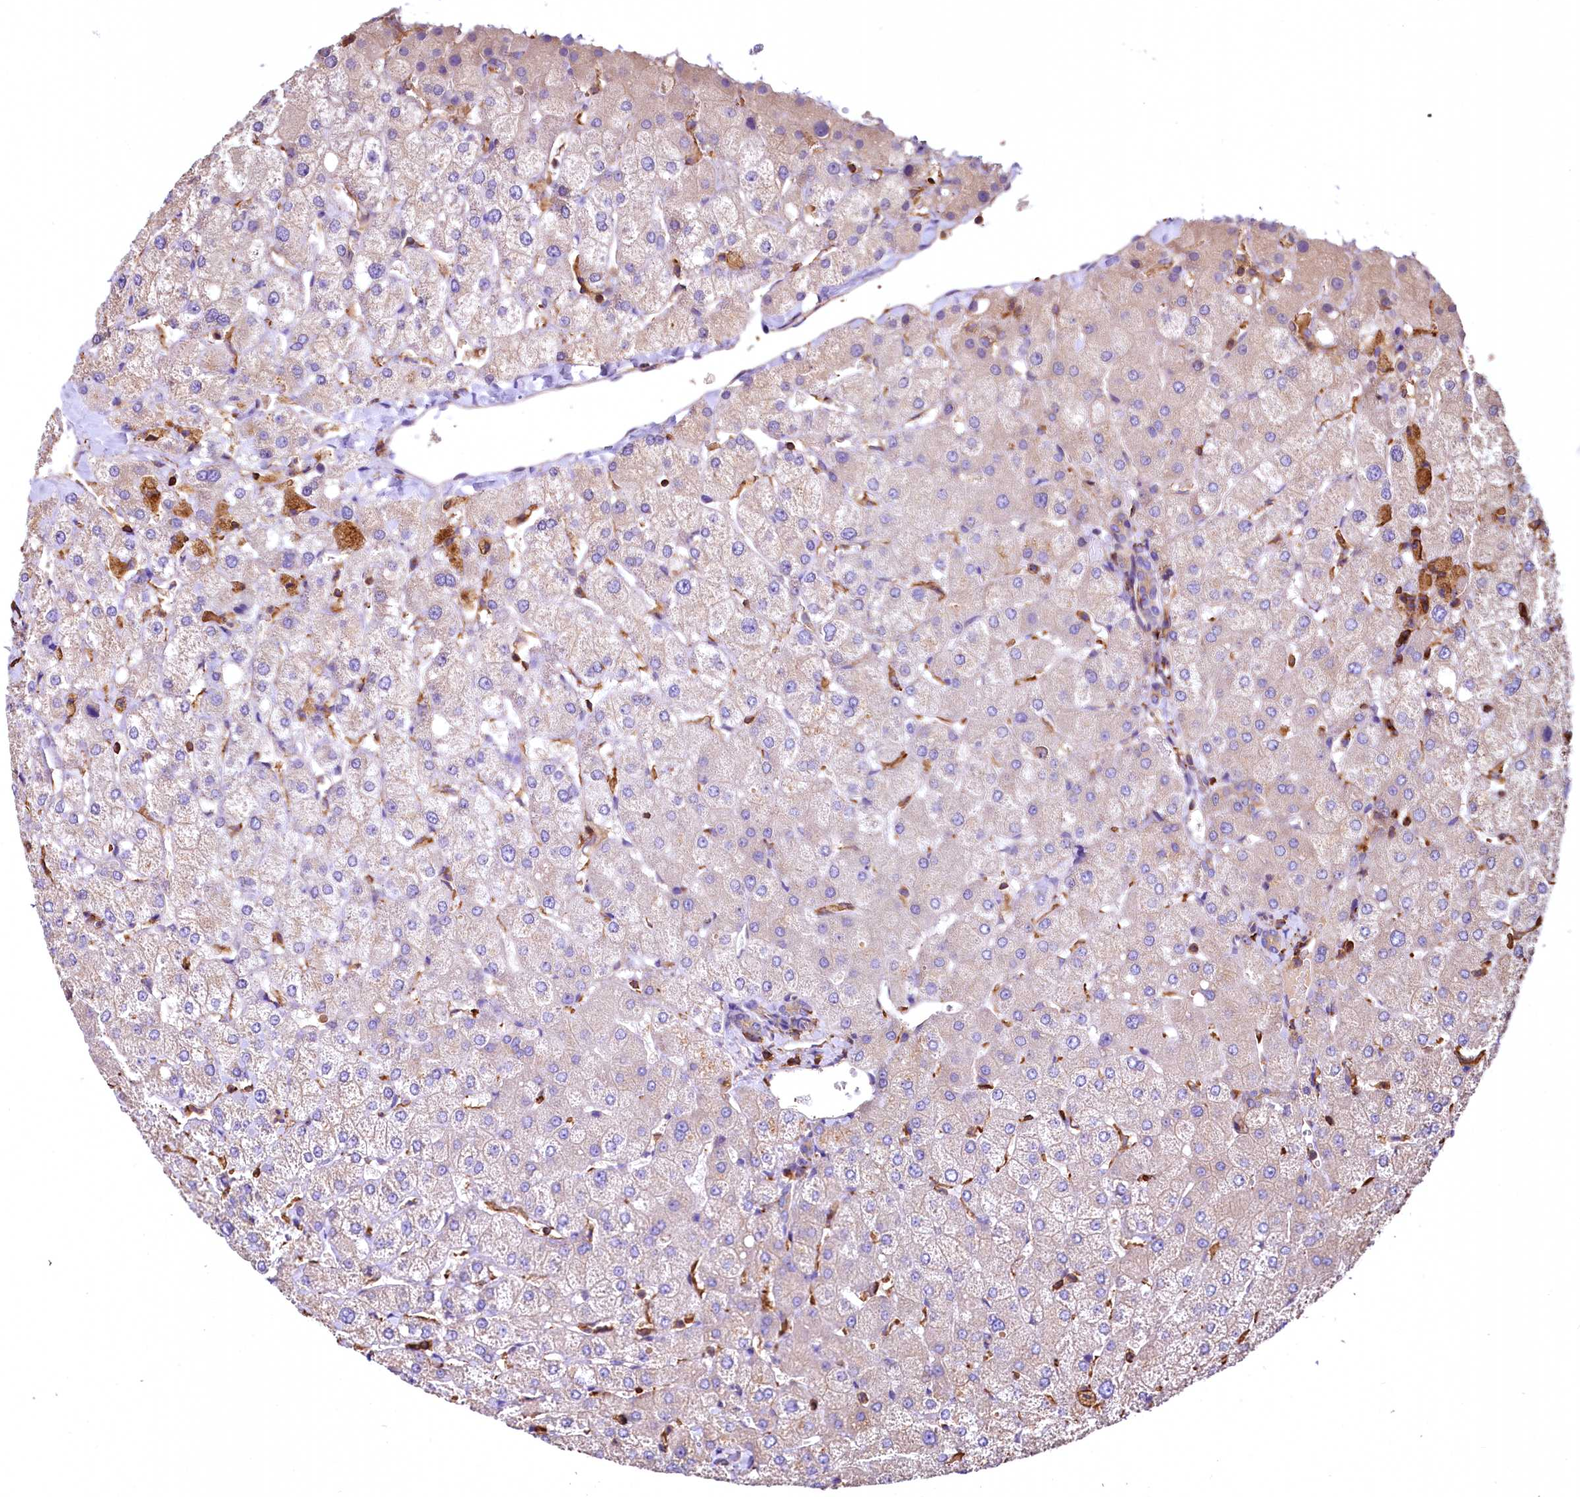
{"staining": {"intensity": "weak", "quantity": "<25%", "location": "cytoplasmic/membranous"}, "tissue": "liver", "cell_type": "Cholangiocytes", "image_type": "normal", "snomed": [{"axis": "morphology", "description": "Normal tissue, NOS"}, {"axis": "topography", "description": "Liver"}], "caption": "Histopathology image shows no protein expression in cholangiocytes of normal liver.", "gene": "RARS2", "patient": {"sex": "female", "age": 54}}